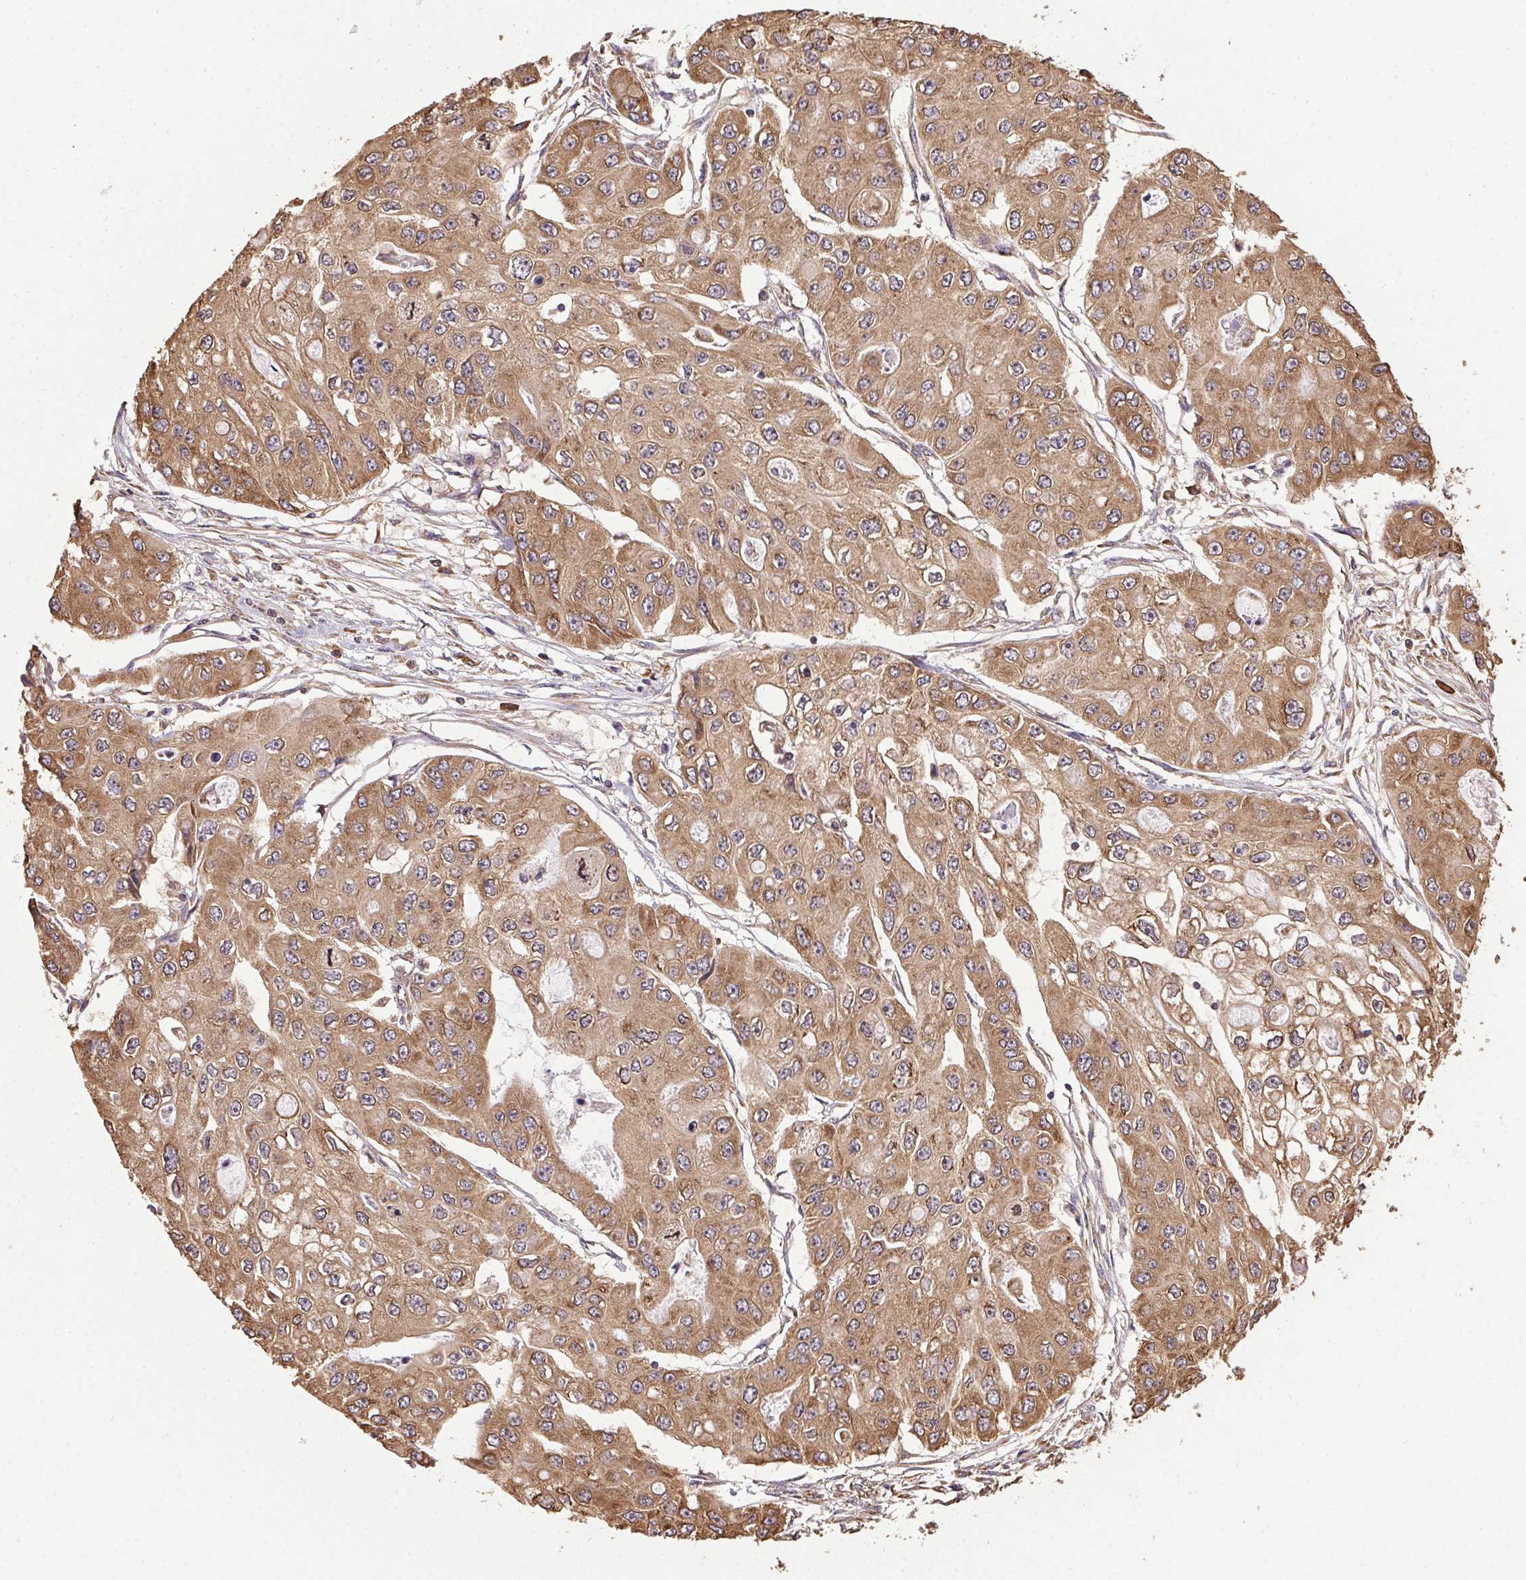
{"staining": {"intensity": "moderate", "quantity": ">75%", "location": "cytoplasmic/membranous"}, "tissue": "ovarian cancer", "cell_type": "Tumor cells", "image_type": "cancer", "snomed": [{"axis": "morphology", "description": "Cystadenocarcinoma, serous, NOS"}, {"axis": "topography", "description": "Ovary"}], "caption": "Ovarian cancer (serous cystadenocarcinoma) stained for a protein (brown) demonstrates moderate cytoplasmic/membranous positive positivity in about >75% of tumor cells.", "gene": "EIF2S1", "patient": {"sex": "female", "age": 56}}